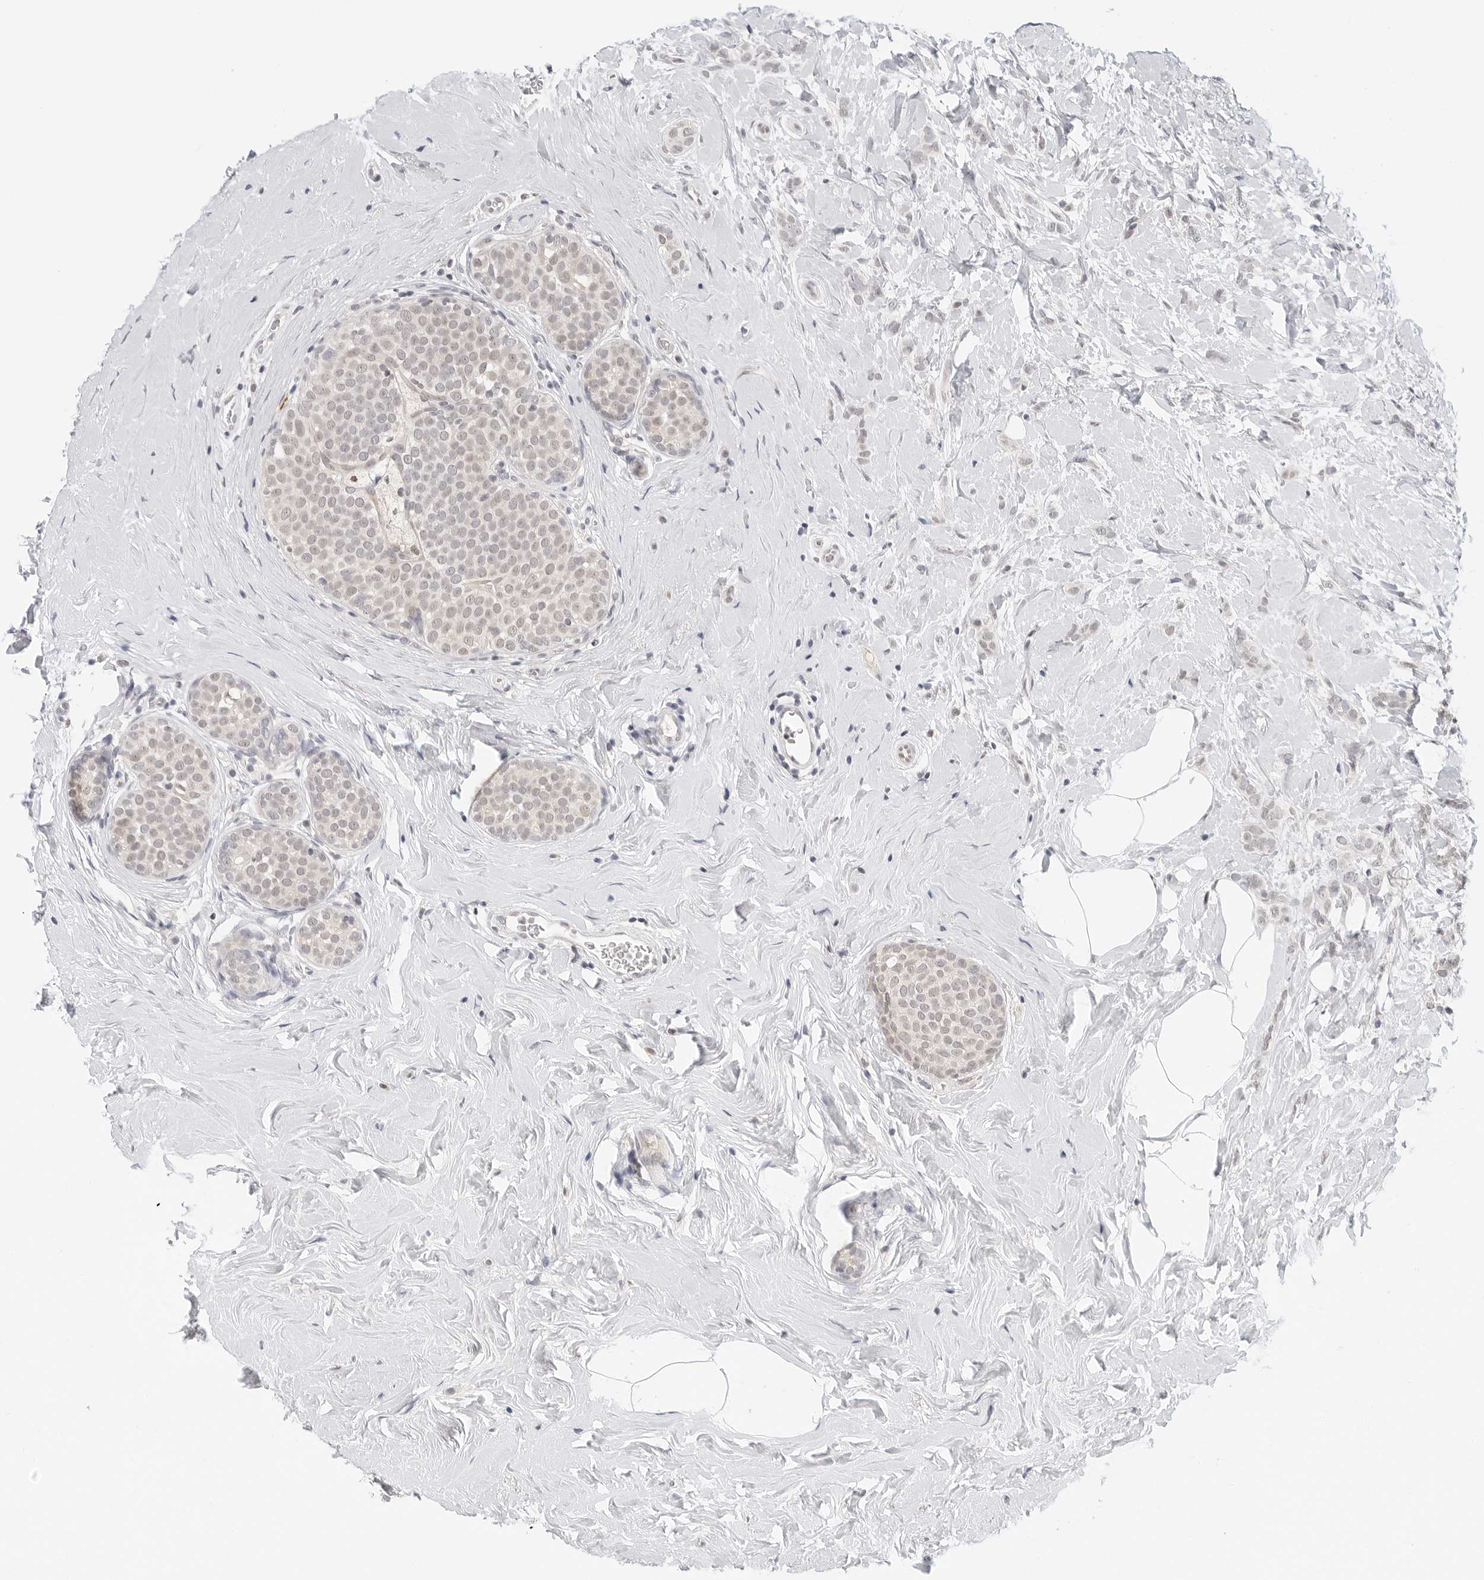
{"staining": {"intensity": "negative", "quantity": "none", "location": "none"}, "tissue": "breast cancer", "cell_type": "Tumor cells", "image_type": "cancer", "snomed": [{"axis": "morphology", "description": "Lobular carcinoma, in situ"}, {"axis": "morphology", "description": "Lobular carcinoma"}, {"axis": "topography", "description": "Breast"}], "caption": "DAB (3,3'-diaminobenzidine) immunohistochemical staining of breast lobular carcinoma in situ shows no significant staining in tumor cells.", "gene": "TSEN2", "patient": {"sex": "female", "age": 41}}